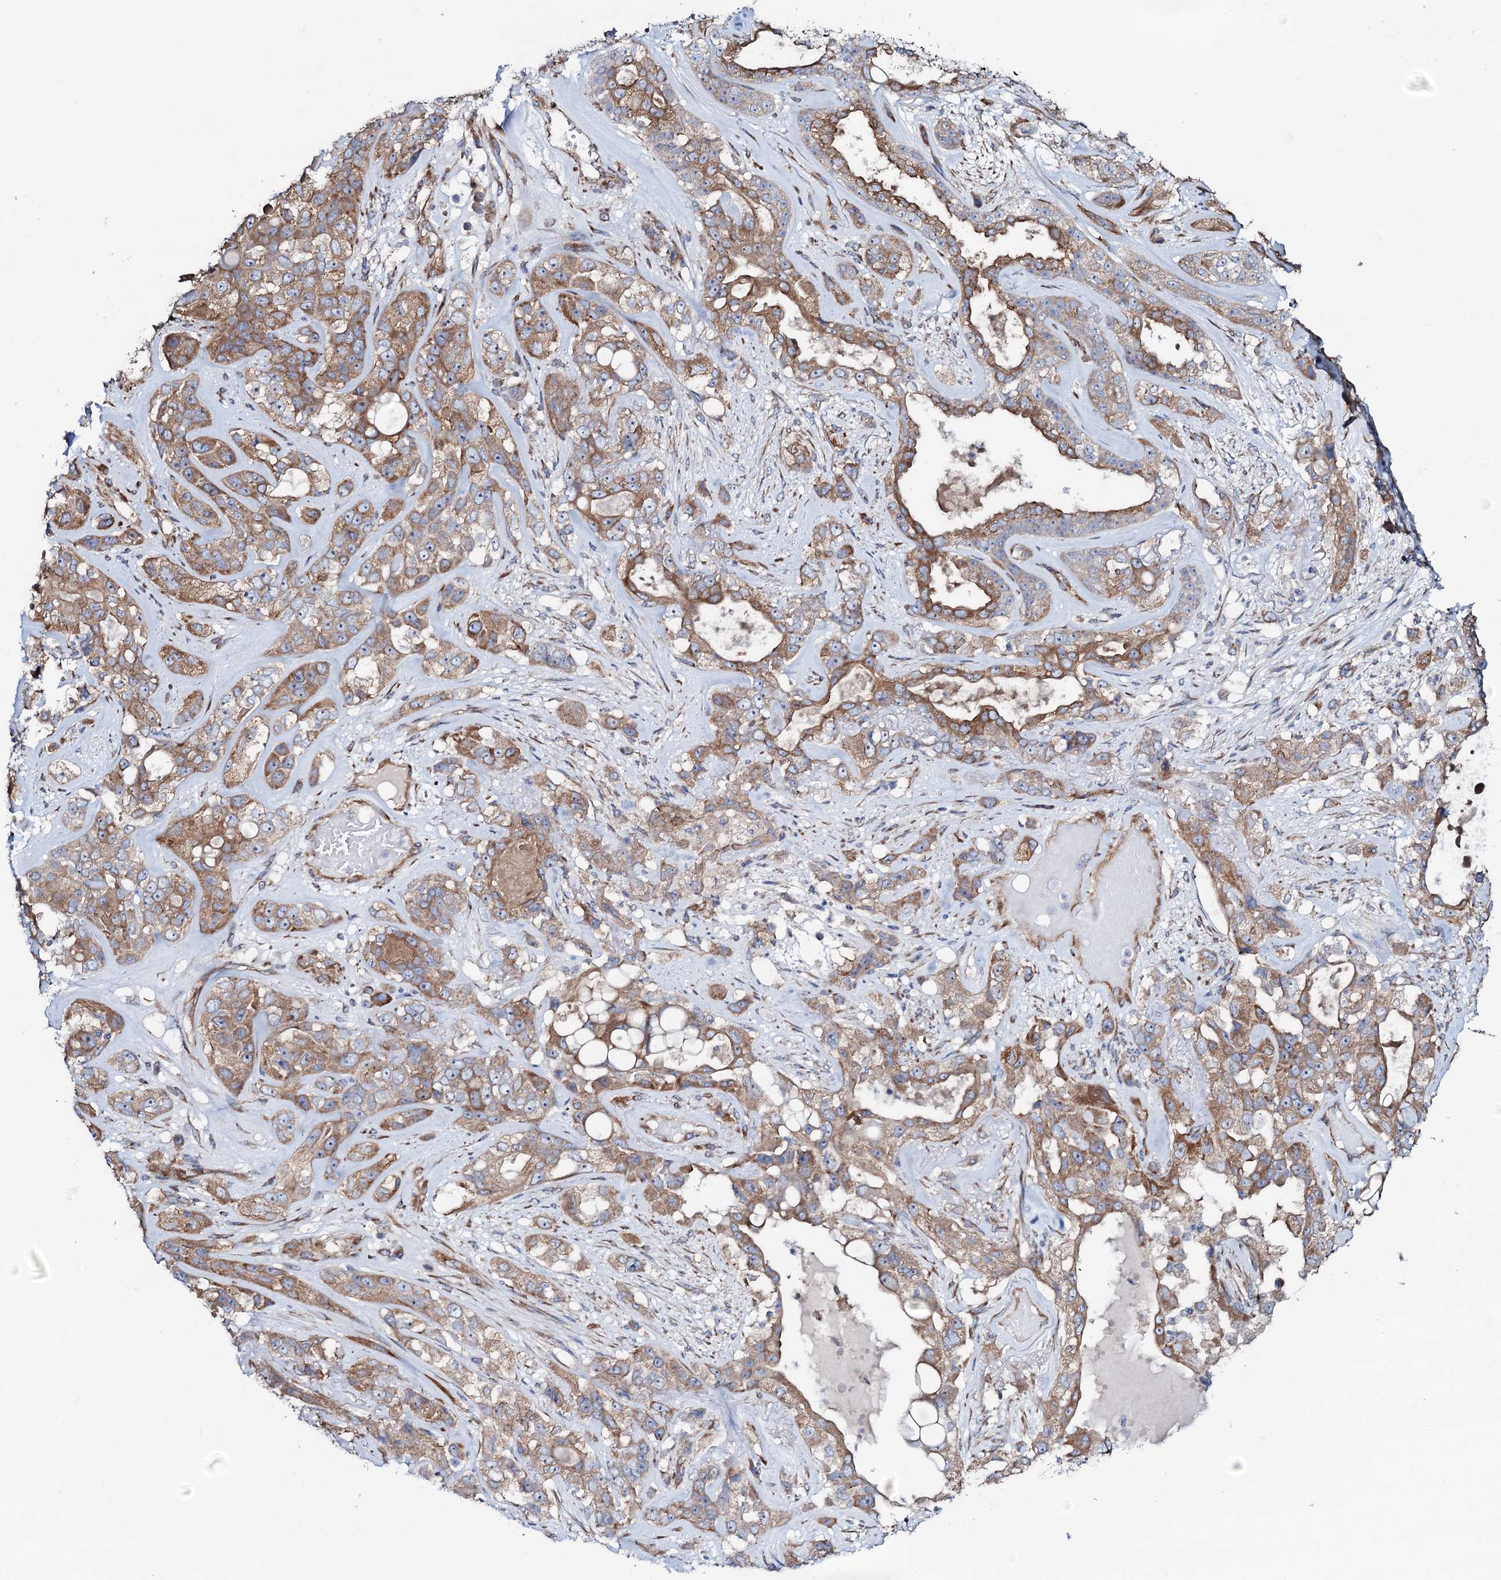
{"staining": {"intensity": "moderate", "quantity": ">75%", "location": "cytoplasmic/membranous"}, "tissue": "lung cancer", "cell_type": "Tumor cells", "image_type": "cancer", "snomed": [{"axis": "morphology", "description": "Squamous cell carcinoma, NOS"}, {"axis": "topography", "description": "Lung"}], "caption": "A medium amount of moderate cytoplasmic/membranous expression is present in about >75% of tumor cells in lung cancer tissue.", "gene": "STARD13", "patient": {"sex": "female", "age": 70}}